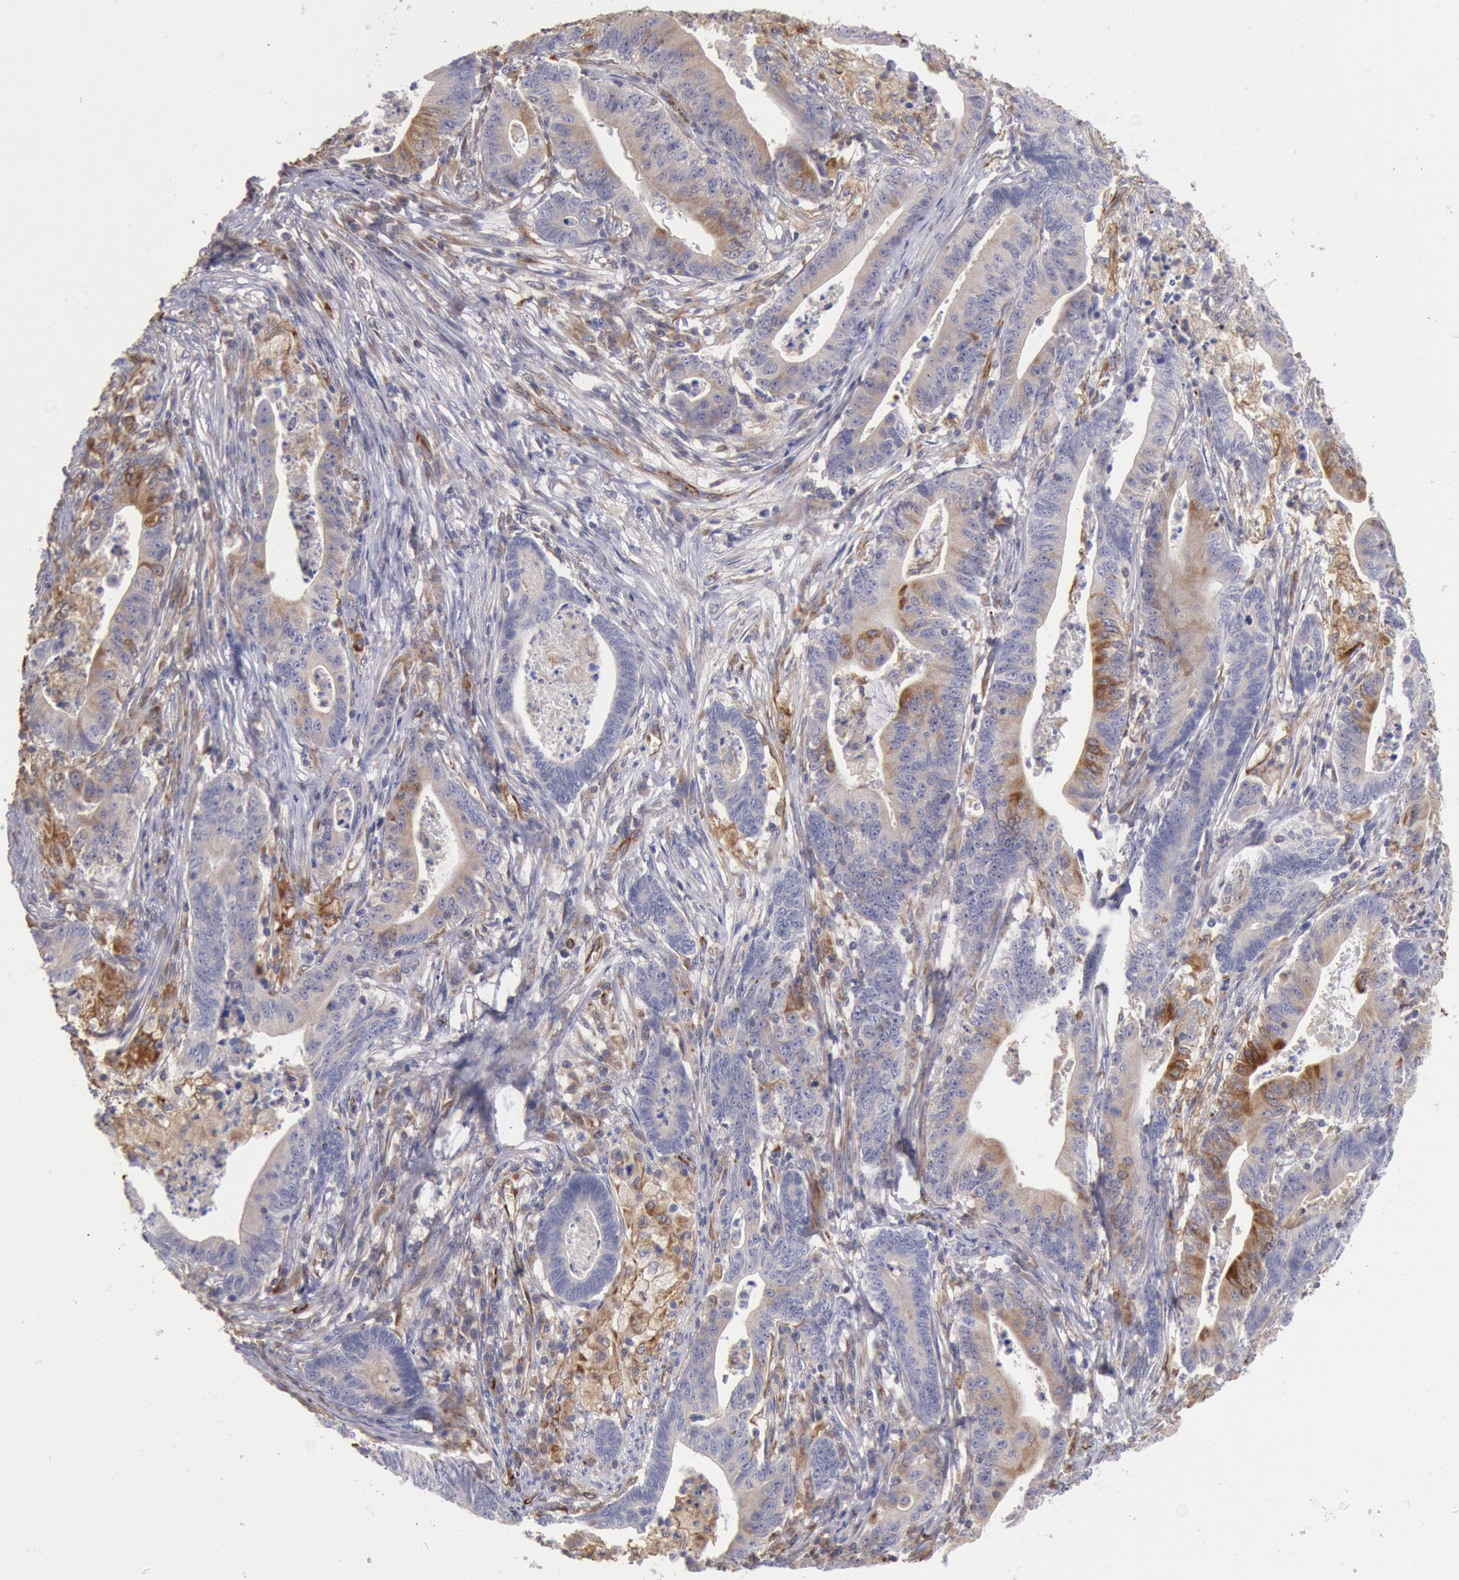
{"staining": {"intensity": "weak", "quantity": "25%-75%", "location": "cytoplasmic/membranous"}, "tissue": "stomach cancer", "cell_type": "Tumor cells", "image_type": "cancer", "snomed": [{"axis": "morphology", "description": "Adenocarcinoma, NOS"}, {"axis": "topography", "description": "Stomach, lower"}], "caption": "Human stomach cancer stained with a brown dye shows weak cytoplasmic/membranous positive positivity in about 25%-75% of tumor cells.", "gene": "RNF139", "patient": {"sex": "female", "age": 86}}